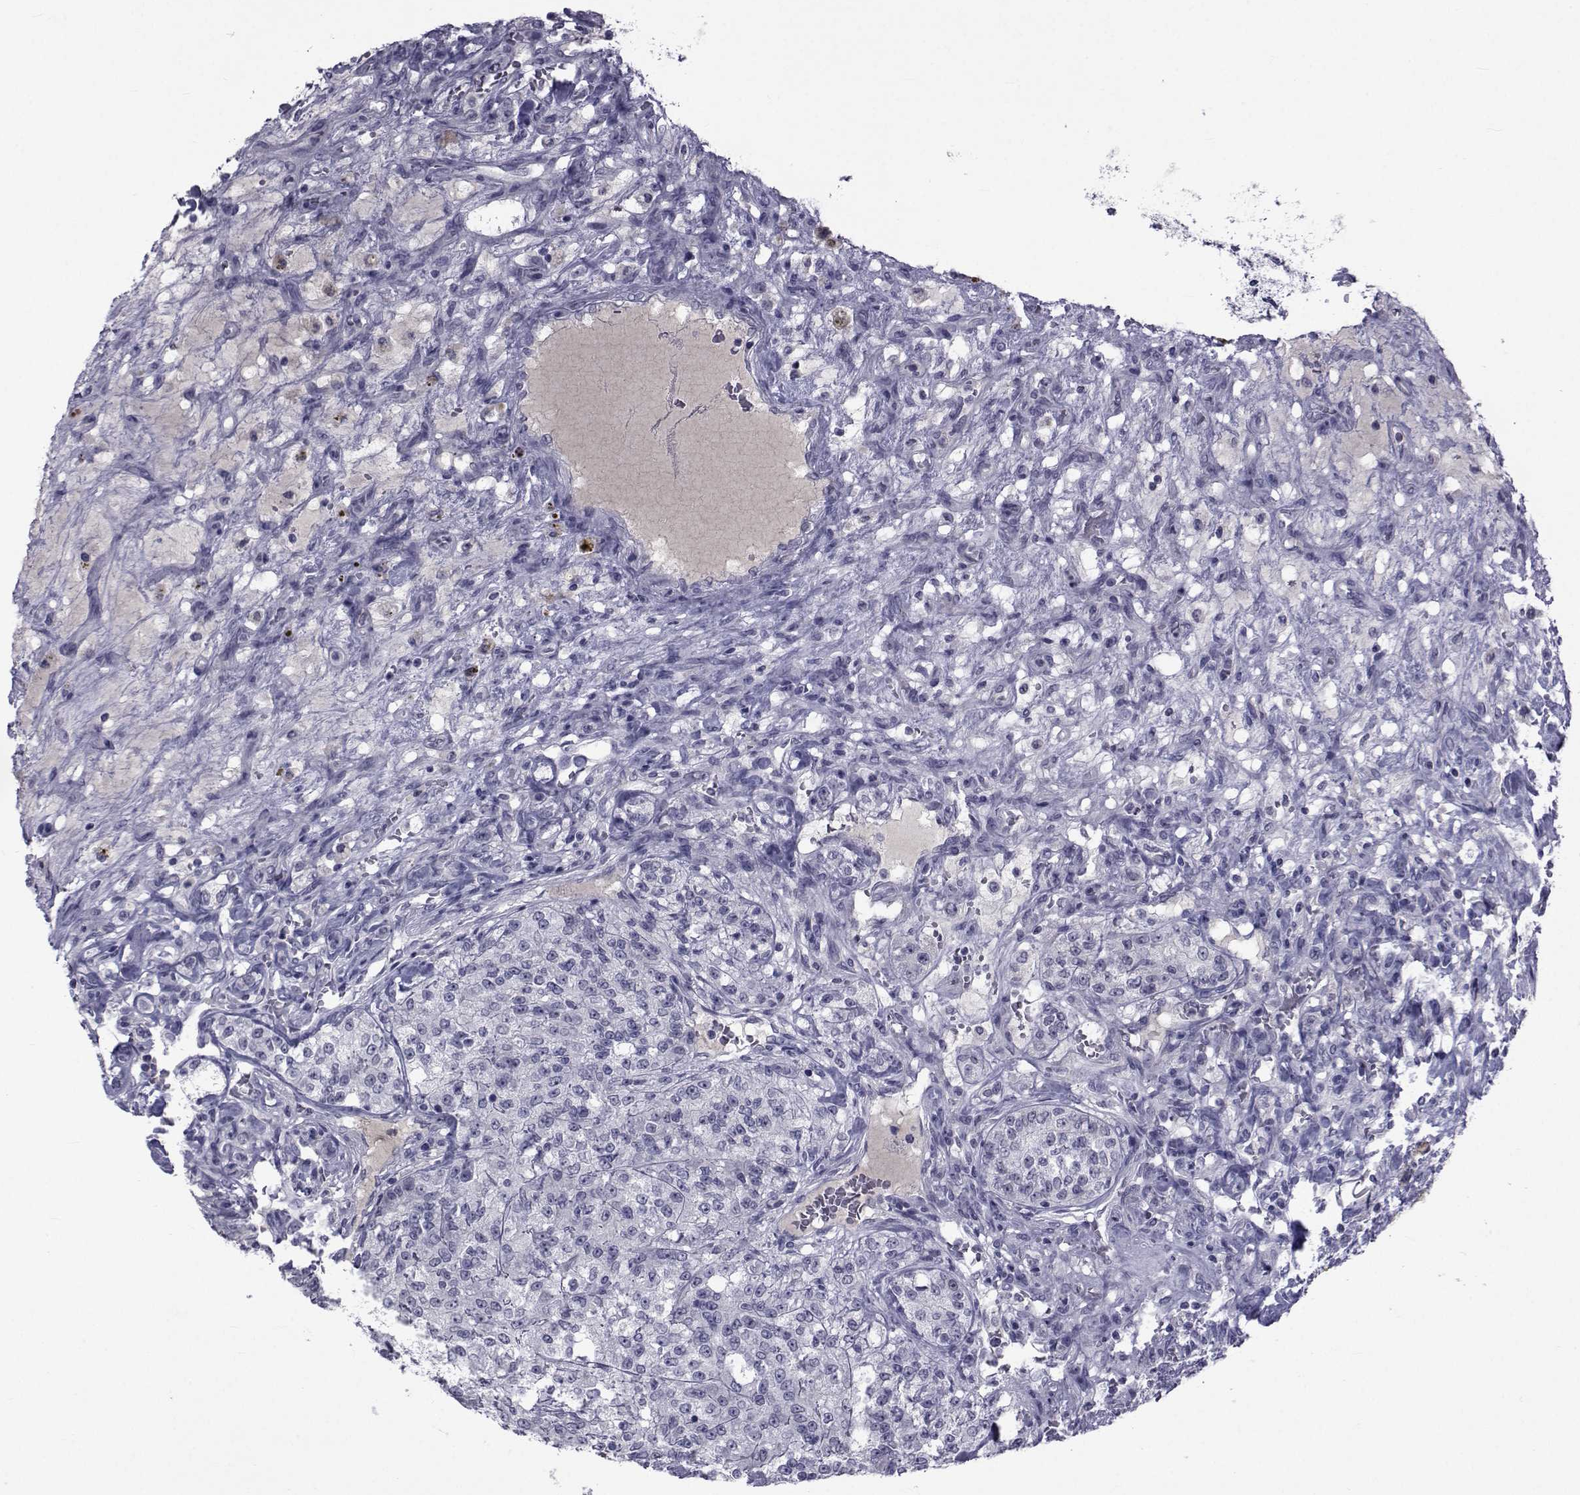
{"staining": {"intensity": "negative", "quantity": "none", "location": "none"}, "tissue": "renal cancer", "cell_type": "Tumor cells", "image_type": "cancer", "snomed": [{"axis": "morphology", "description": "Adenocarcinoma, NOS"}, {"axis": "topography", "description": "Kidney"}], "caption": "IHC image of human renal cancer (adenocarcinoma) stained for a protein (brown), which reveals no expression in tumor cells.", "gene": "PAX2", "patient": {"sex": "female", "age": 63}}